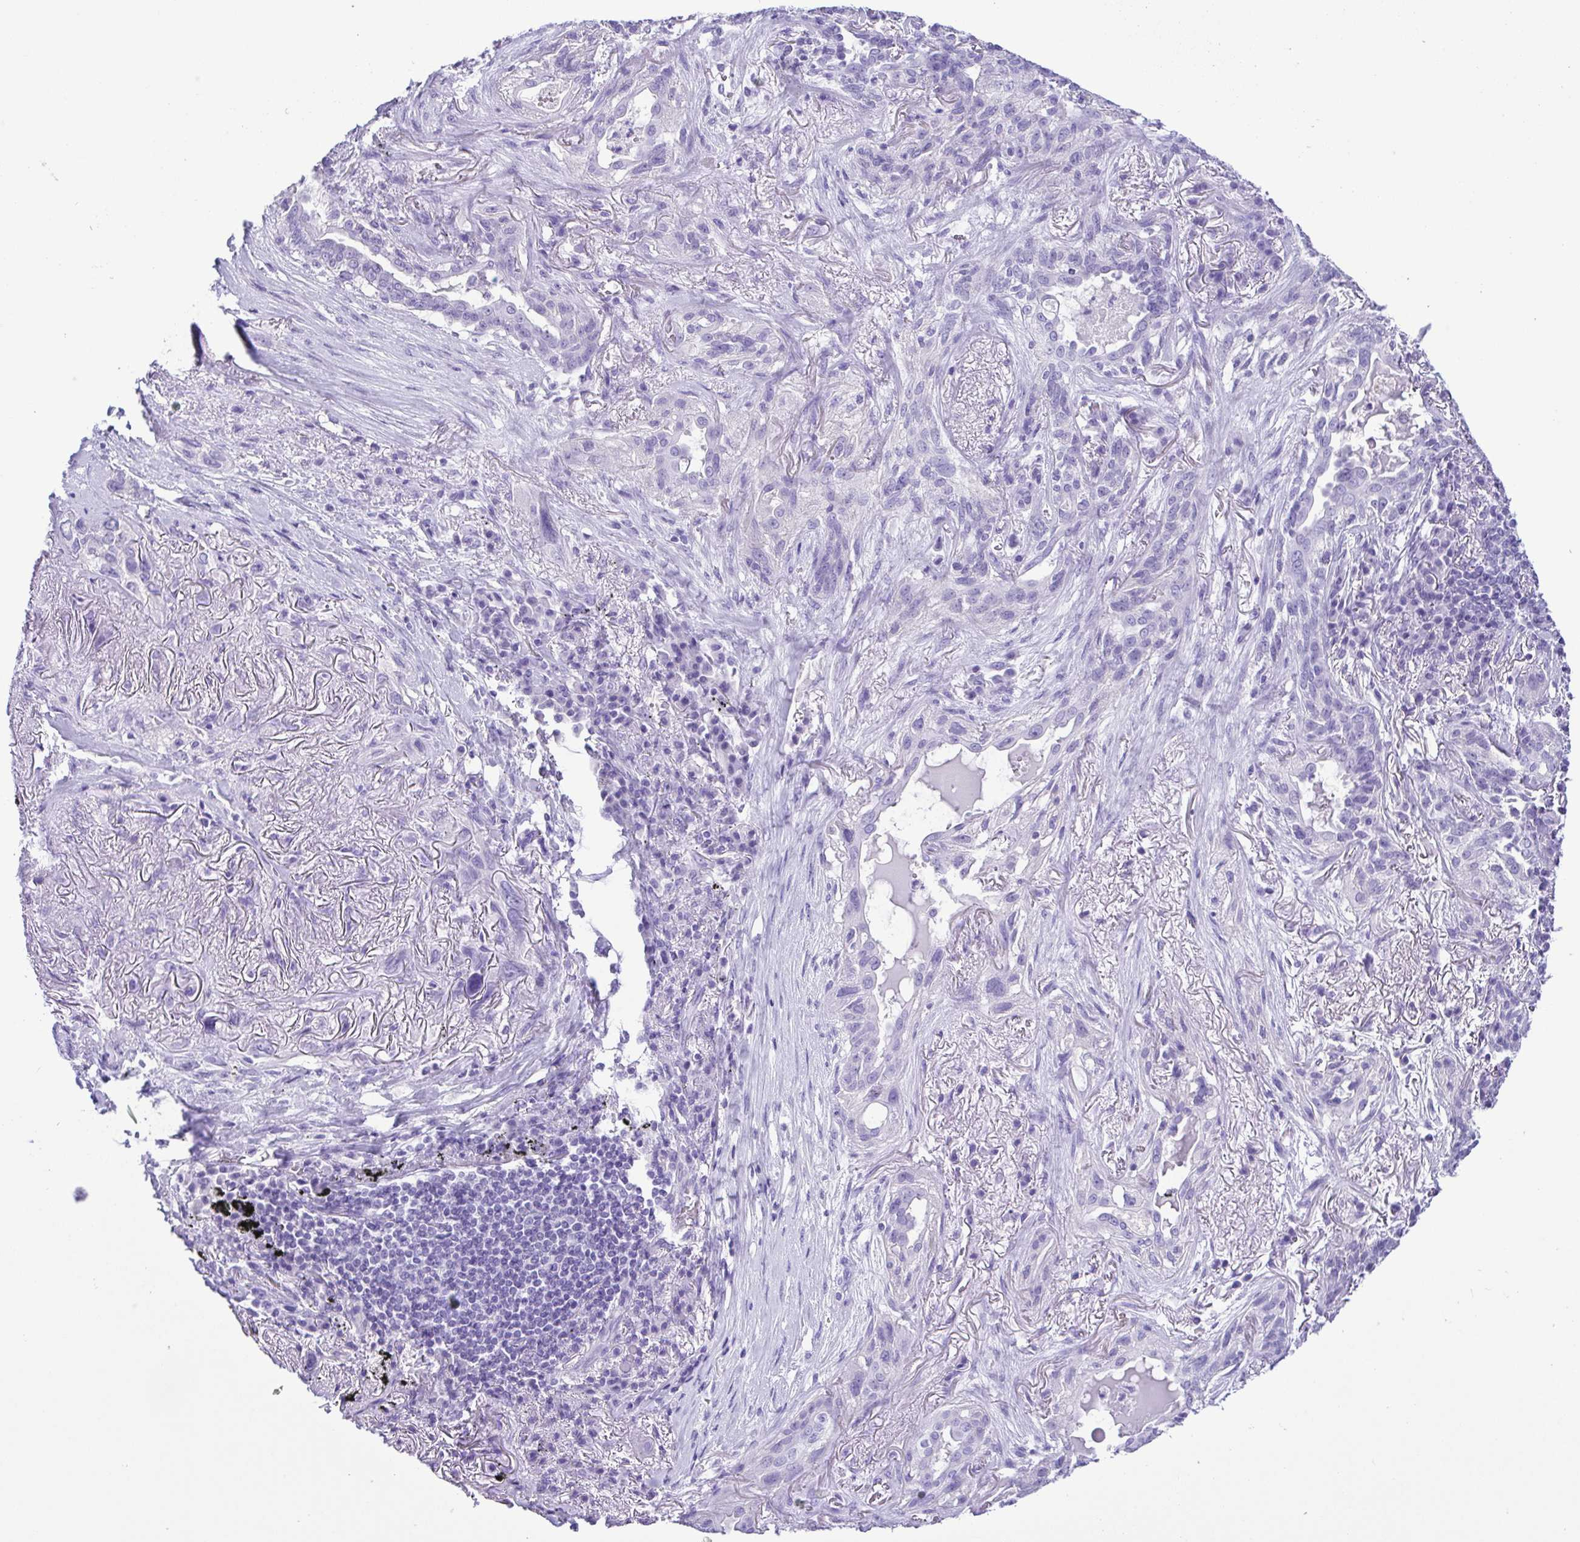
{"staining": {"intensity": "negative", "quantity": "none", "location": "none"}, "tissue": "lung cancer", "cell_type": "Tumor cells", "image_type": "cancer", "snomed": [{"axis": "morphology", "description": "Squamous cell carcinoma, NOS"}, {"axis": "topography", "description": "Lung"}], "caption": "Immunohistochemistry (IHC) of human lung cancer displays no staining in tumor cells.", "gene": "OVGP1", "patient": {"sex": "female", "age": 70}}